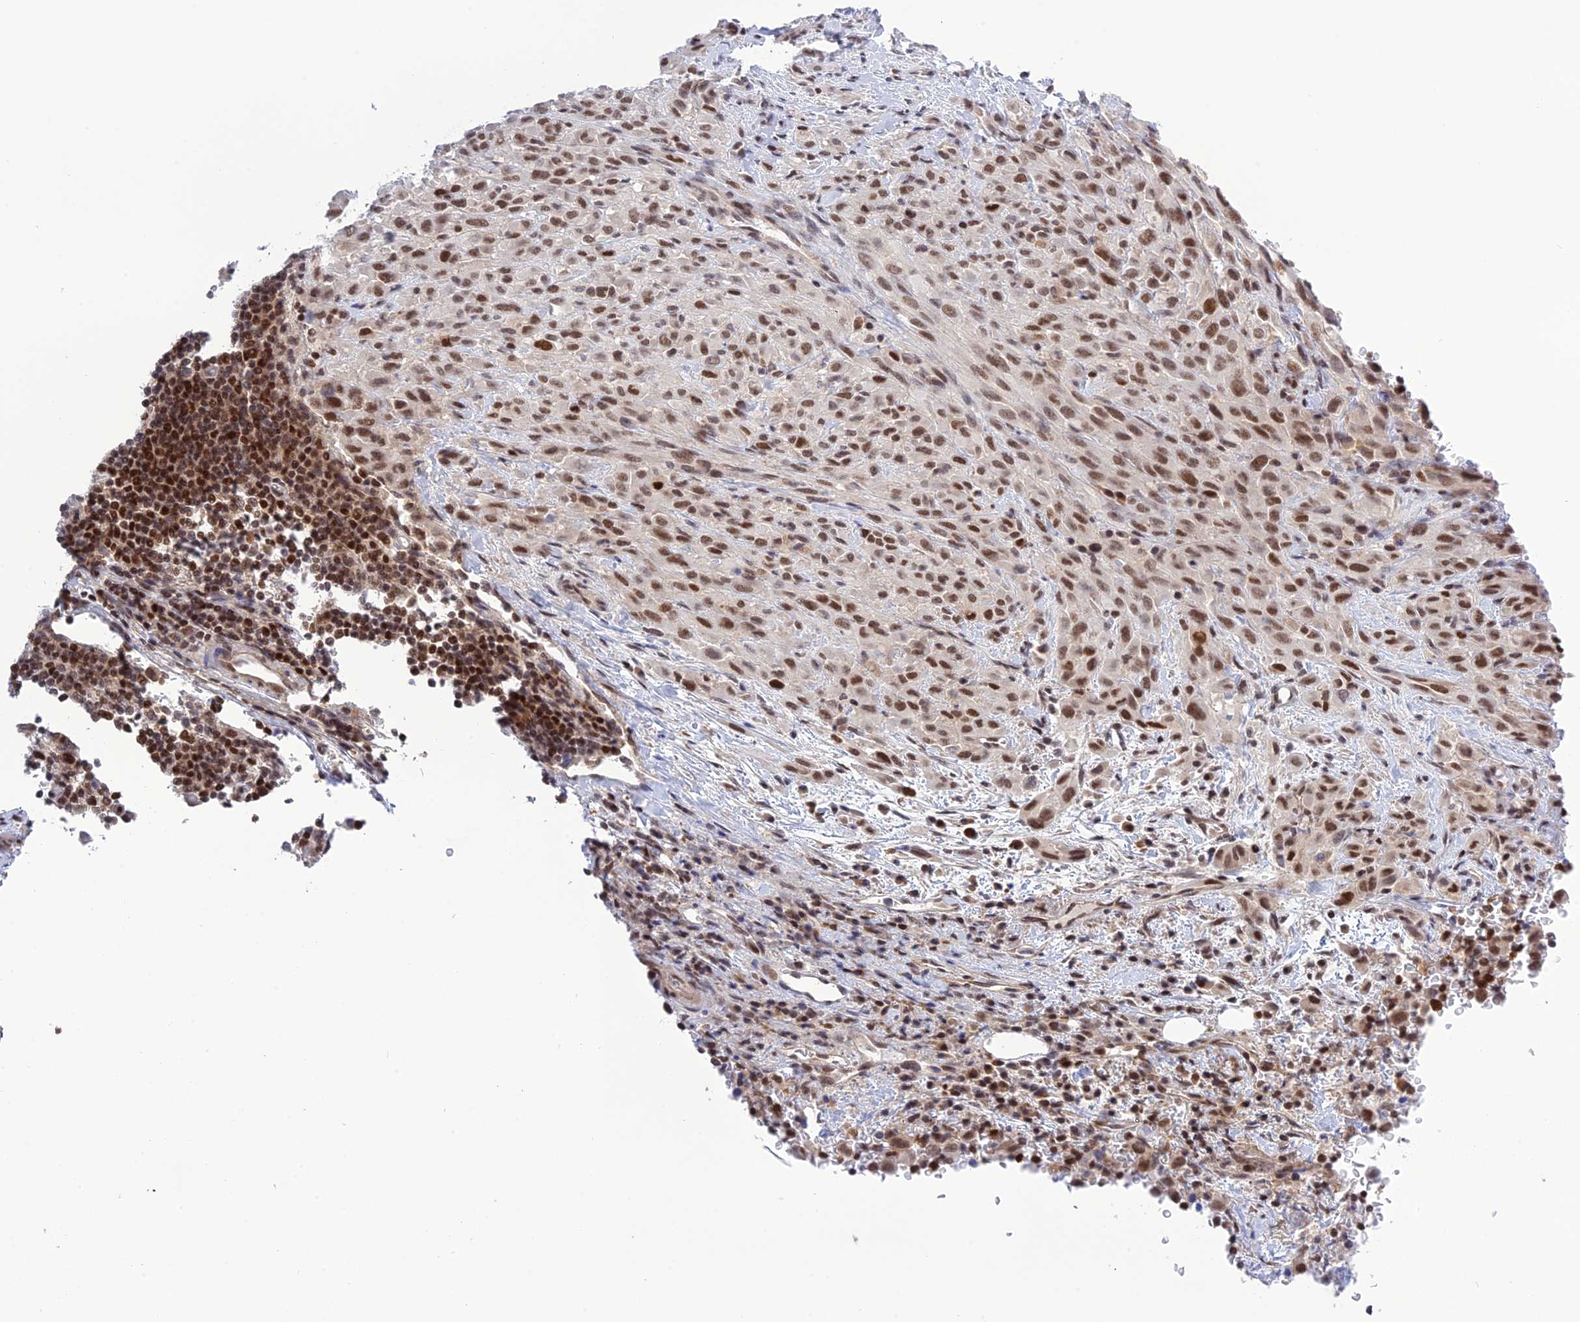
{"staining": {"intensity": "moderate", "quantity": ">75%", "location": "nuclear"}, "tissue": "melanoma", "cell_type": "Tumor cells", "image_type": "cancer", "snomed": [{"axis": "morphology", "description": "Malignant melanoma, Metastatic site"}, {"axis": "topography", "description": "Skin"}], "caption": "Malignant melanoma (metastatic site) stained with a brown dye exhibits moderate nuclear positive staining in about >75% of tumor cells.", "gene": "TCEA1", "patient": {"sex": "female", "age": 81}}